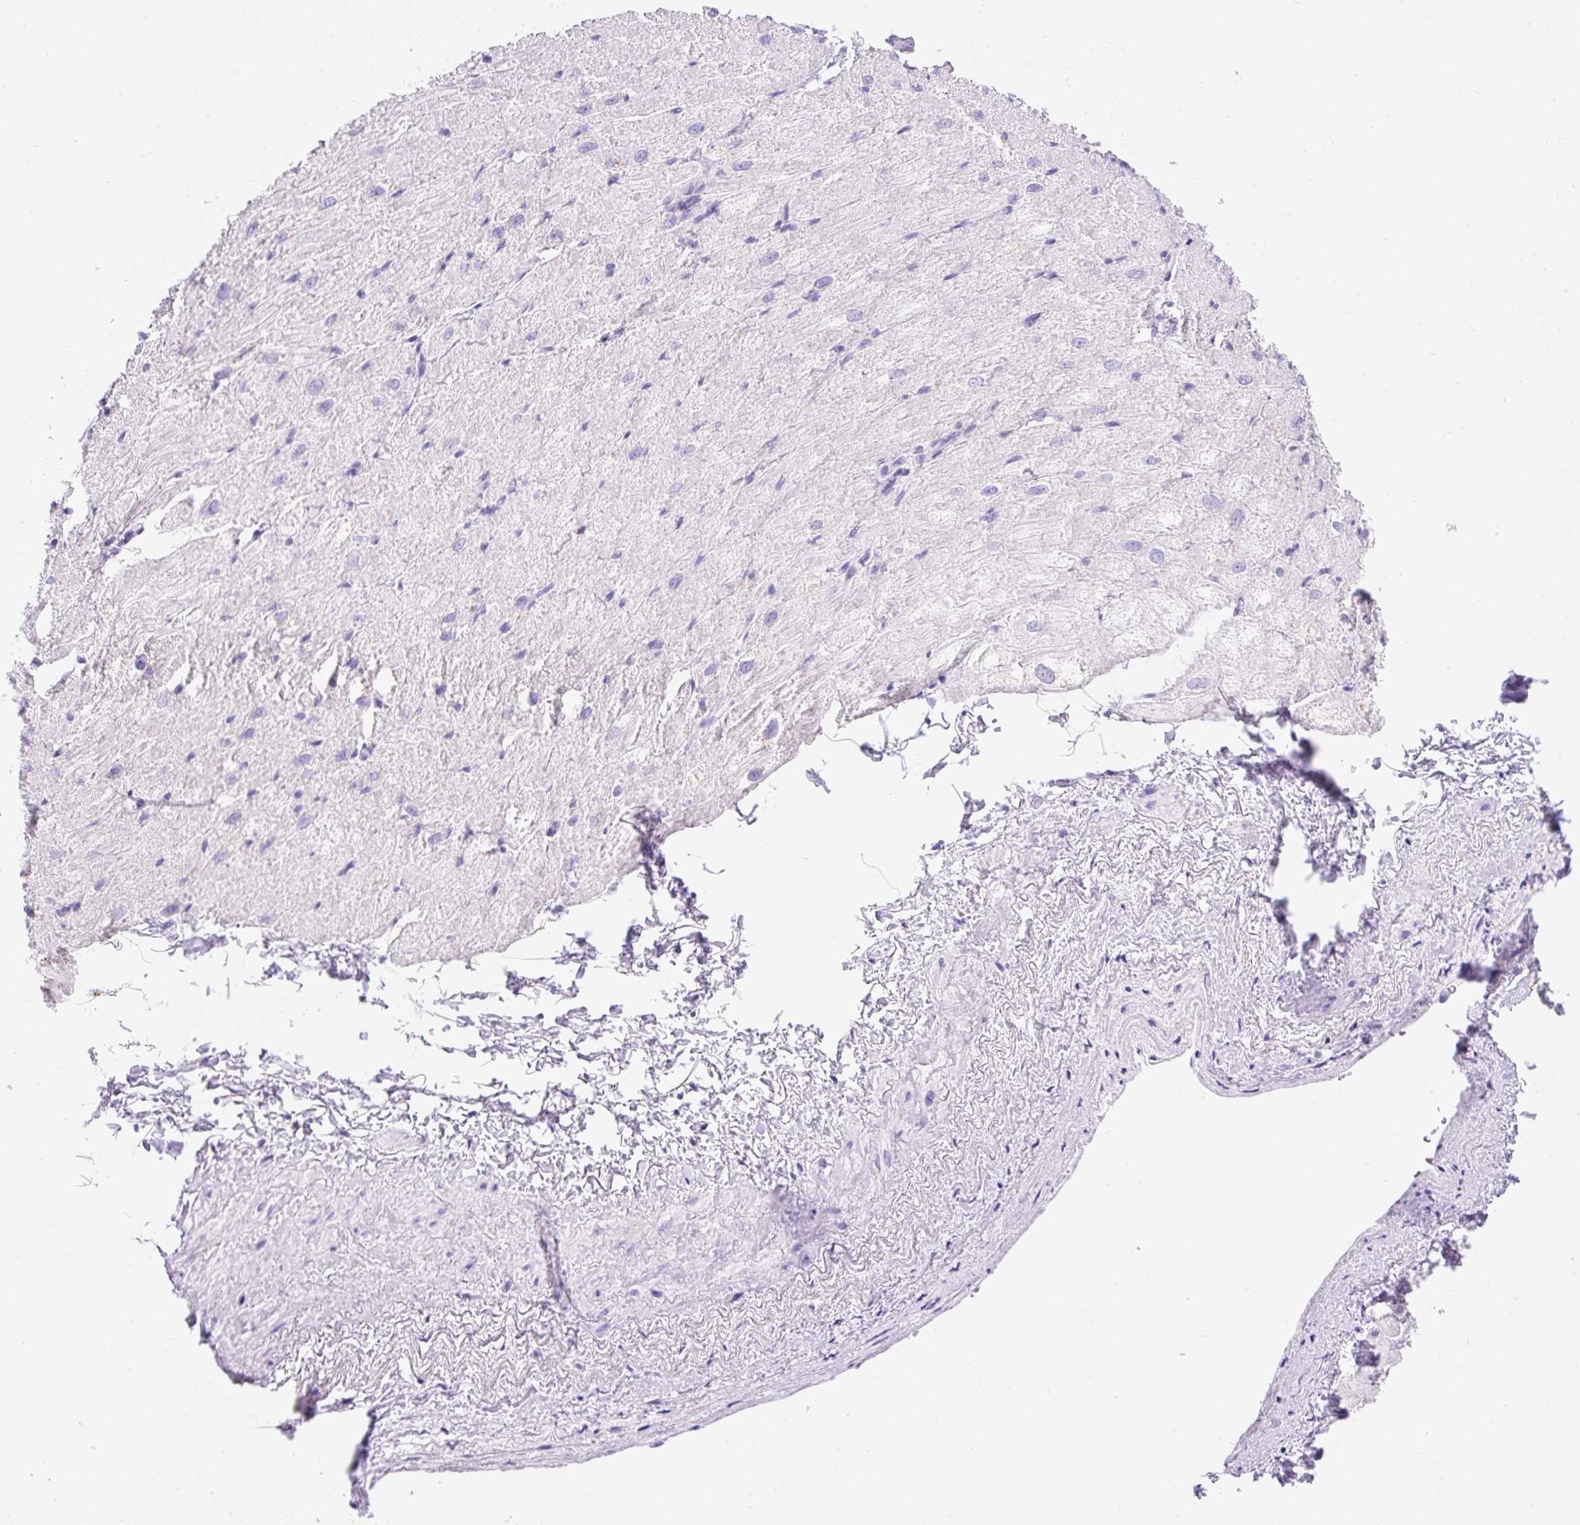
{"staining": {"intensity": "negative", "quantity": "none", "location": "none"}, "tissue": "heart muscle", "cell_type": "Cardiomyocytes", "image_type": "normal", "snomed": [{"axis": "morphology", "description": "Normal tissue, NOS"}, {"axis": "topography", "description": "Heart"}], "caption": "A histopathology image of human heart muscle is negative for staining in cardiomyocytes. The staining was performed using DAB (3,3'-diaminobenzidine) to visualize the protein expression in brown, while the nuclei were stained in blue with hematoxylin (Magnification: 20x).", "gene": "HEXB", "patient": {"sex": "male", "age": 62}}